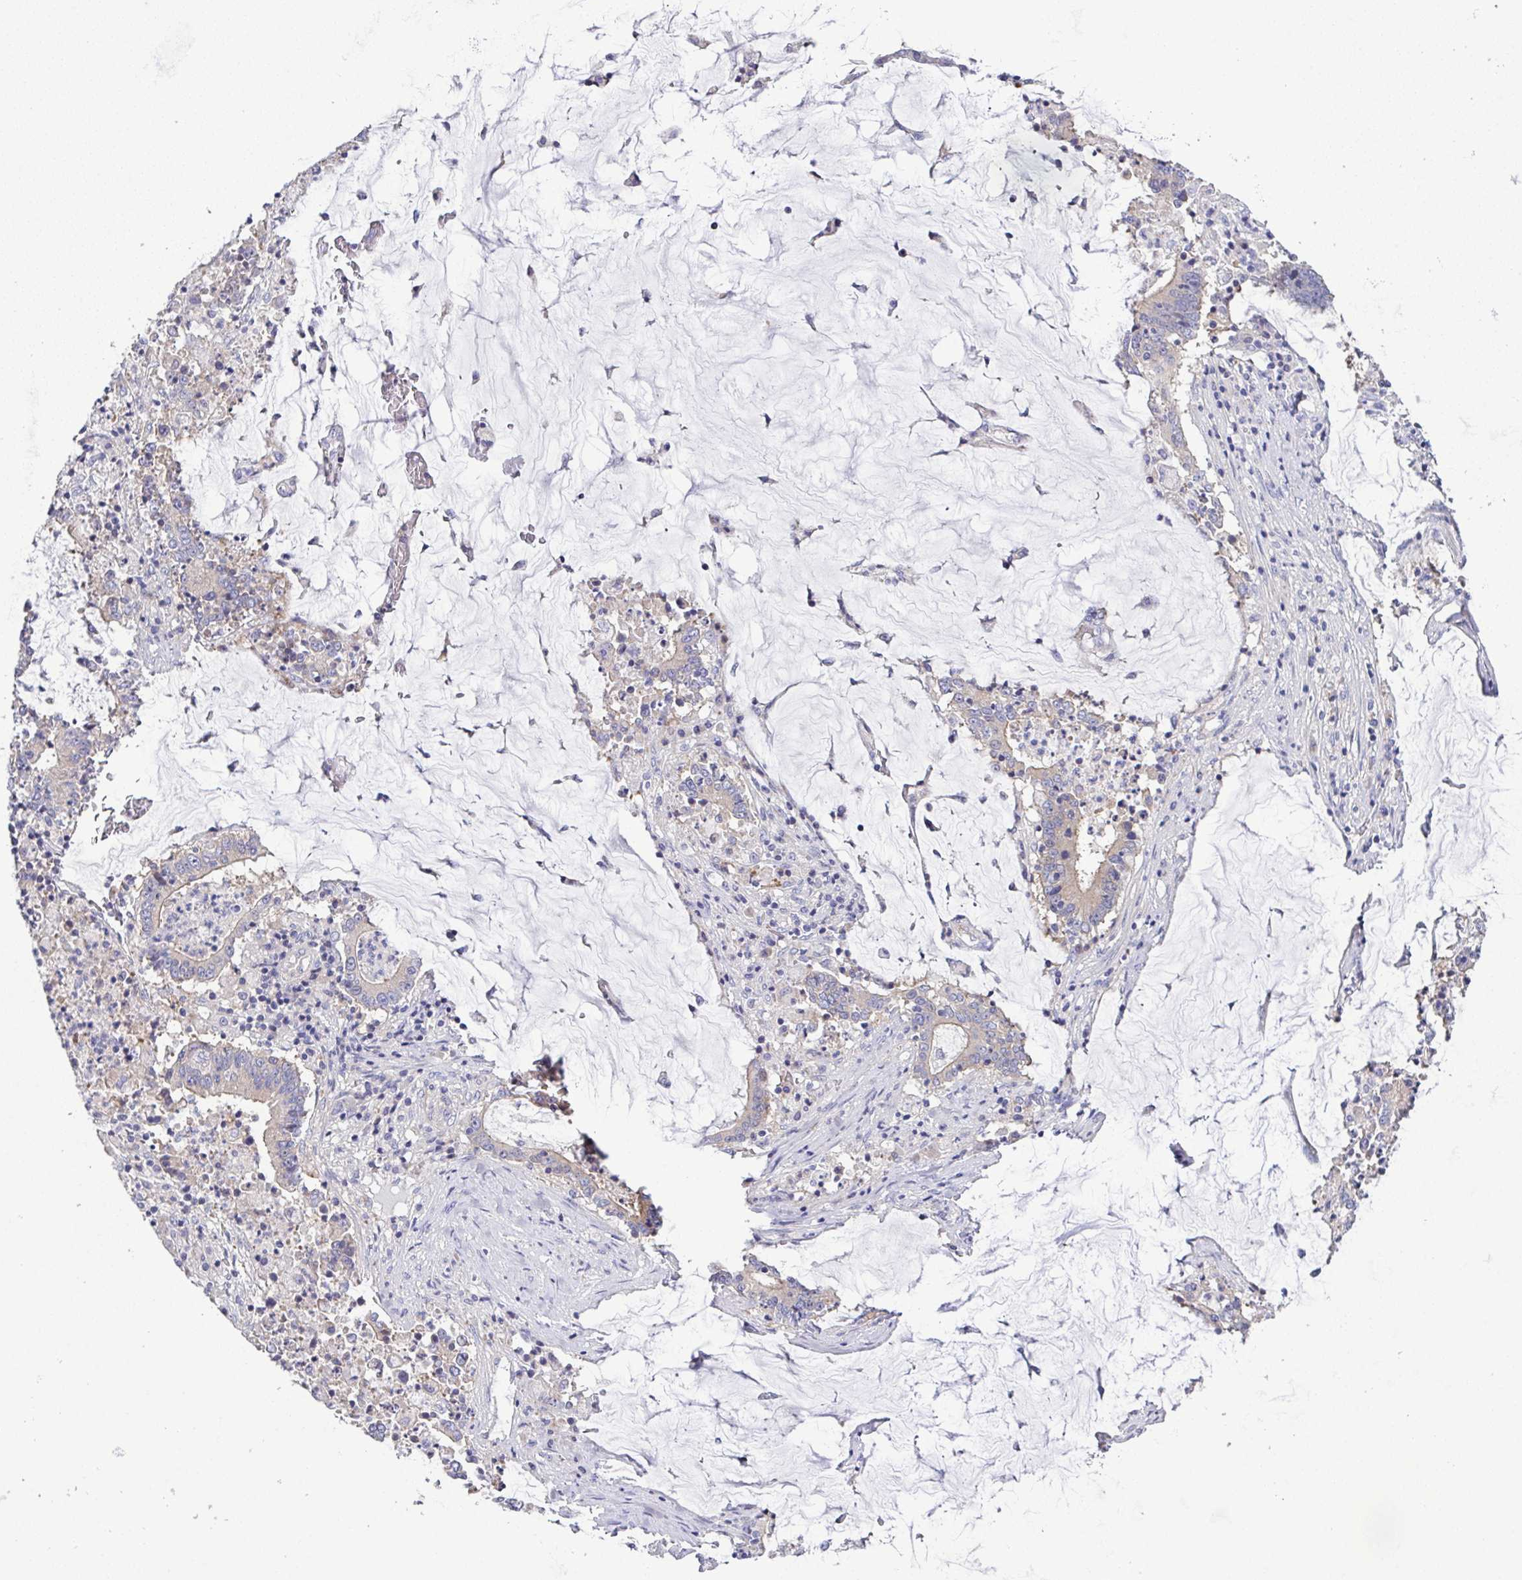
{"staining": {"intensity": "weak", "quantity": "<25%", "location": "cytoplasmic/membranous"}, "tissue": "stomach cancer", "cell_type": "Tumor cells", "image_type": "cancer", "snomed": [{"axis": "morphology", "description": "Adenocarcinoma, NOS"}, {"axis": "topography", "description": "Stomach, upper"}], "caption": "A micrograph of human stomach cancer is negative for staining in tumor cells. (Immunohistochemistry, brightfield microscopy, high magnification).", "gene": "CFAP97D1", "patient": {"sex": "male", "age": 68}}